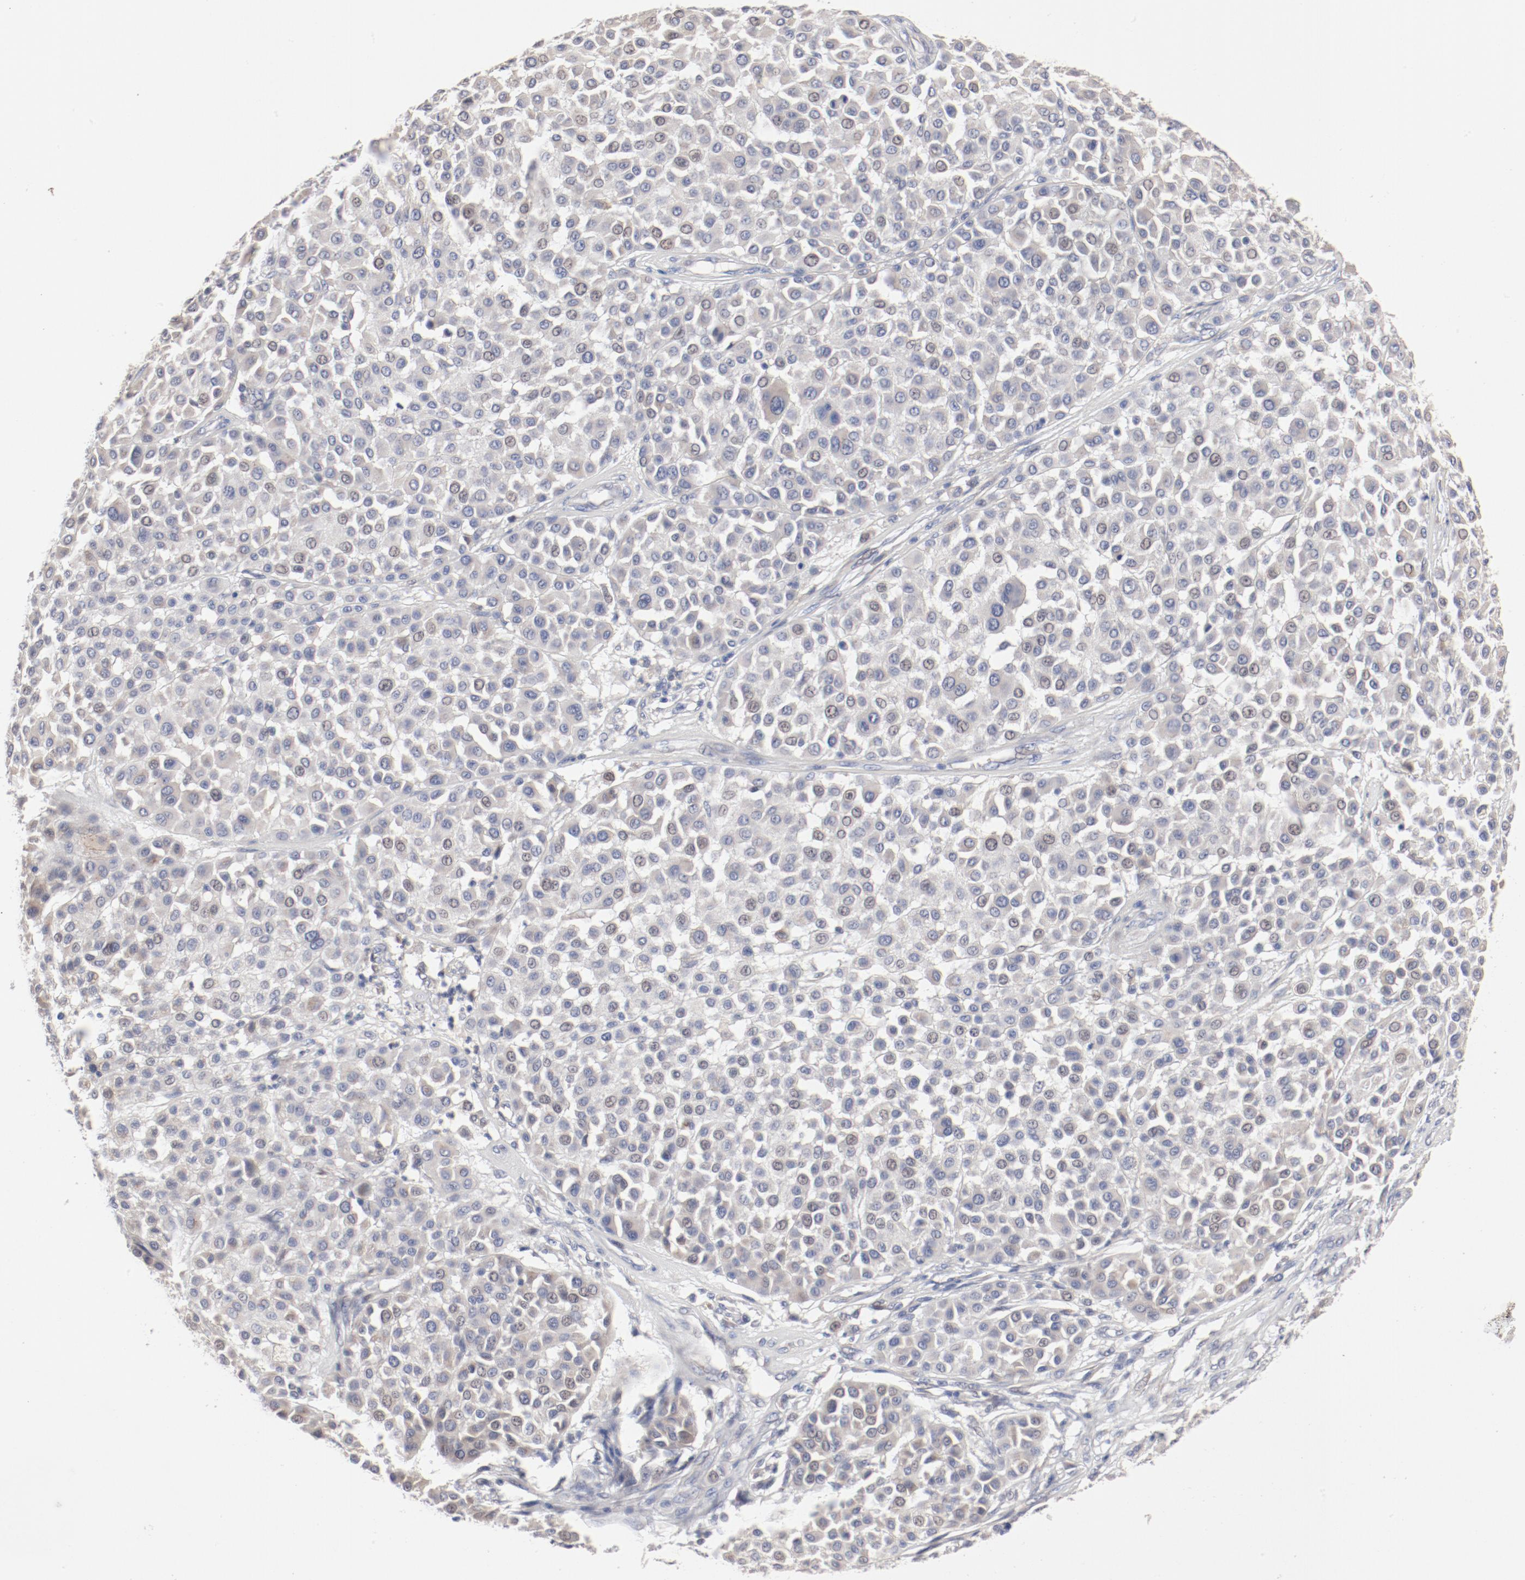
{"staining": {"intensity": "weak", "quantity": "<25%", "location": "cytoplasmic/membranous"}, "tissue": "melanoma", "cell_type": "Tumor cells", "image_type": "cancer", "snomed": [{"axis": "morphology", "description": "Malignant melanoma, Metastatic site"}, {"axis": "topography", "description": "Soft tissue"}], "caption": "Melanoma was stained to show a protein in brown. There is no significant positivity in tumor cells.", "gene": "AK7", "patient": {"sex": "male", "age": 41}}